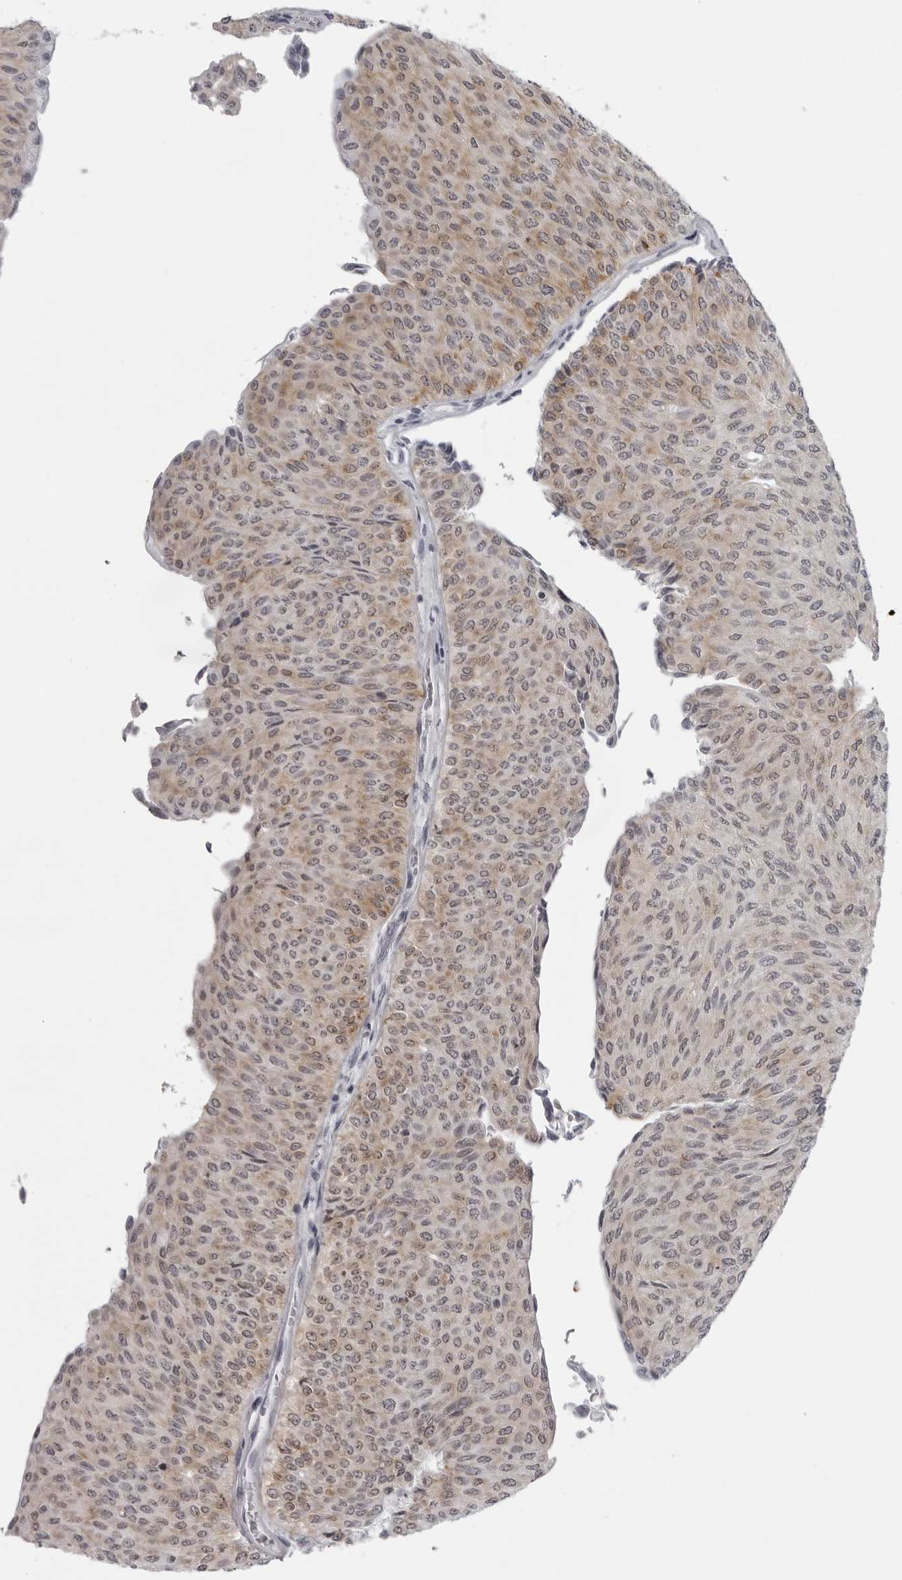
{"staining": {"intensity": "moderate", "quantity": ">75%", "location": "cytoplasmic/membranous,nuclear"}, "tissue": "urothelial cancer", "cell_type": "Tumor cells", "image_type": "cancer", "snomed": [{"axis": "morphology", "description": "Urothelial carcinoma, Low grade"}, {"axis": "topography", "description": "Urinary bladder"}], "caption": "A high-resolution image shows IHC staining of urothelial cancer, which shows moderate cytoplasmic/membranous and nuclear expression in approximately >75% of tumor cells. (DAB = brown stain, brightfield microscopy at high magnification).", "gene": "NUDT18", "patient": {"sex": "male", "age": 78}}